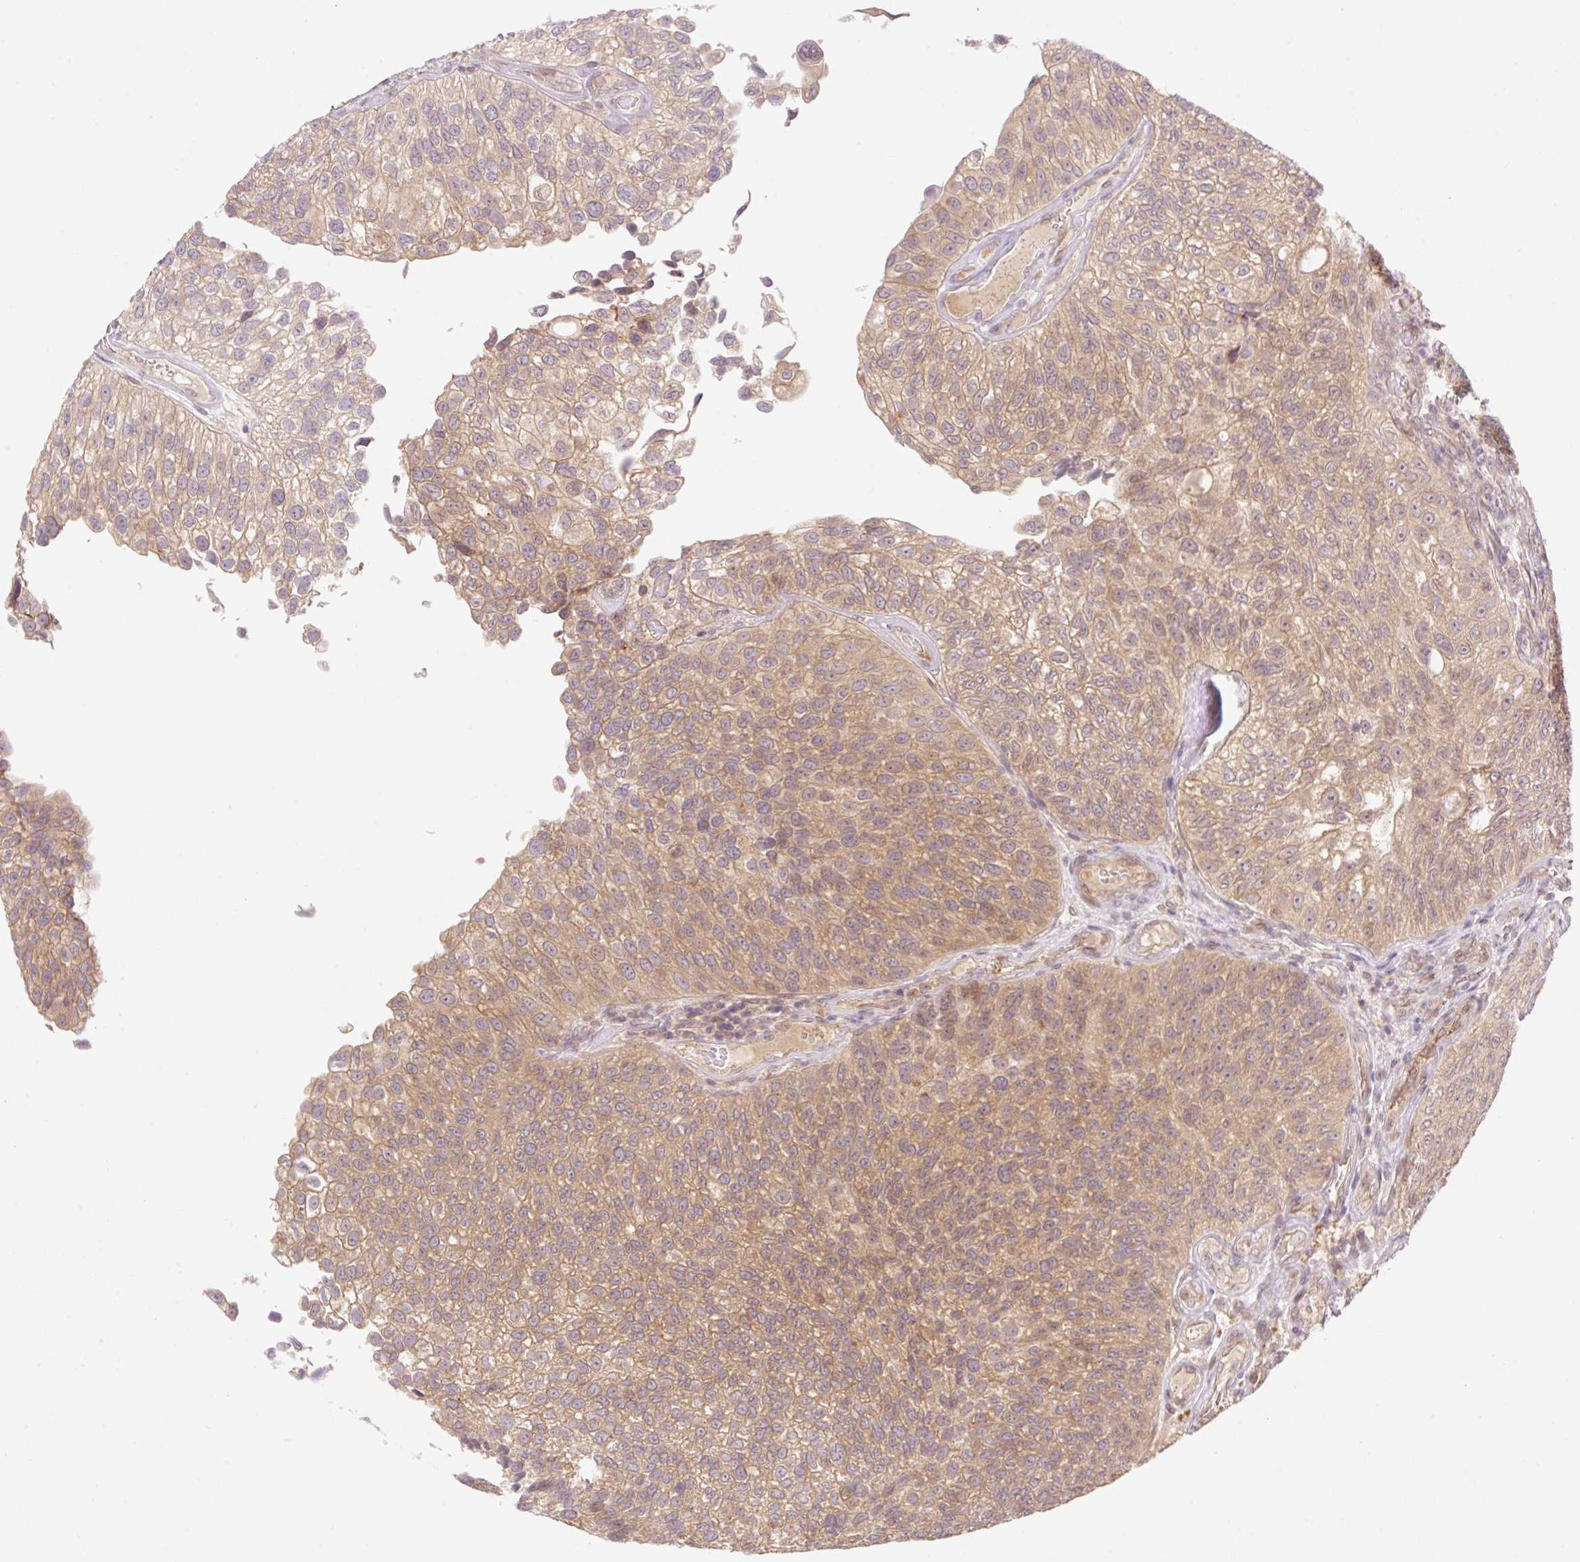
{"staining": {"intensity": "moderate", "quantity": ">75%", "location": "cytoplasmic/membranous"}, "tissue": "urothelial cancer", "cell_type": "Tumor cells", "image_type": "cancer", "snomed": [{"axis": "morphology", "description": "Urothelial carcinoma, NOS"}, {"axis": "topography", "description": "Urinary bladder"}], "caption": "There is medium levels of moderate cytoplasmic/membranous positivity in tumor cells of transitional cell carcinoma, as demonstrated by immunohistochemical staining (brown color).", "gene": "VPS25", "patient": {"sex": "male", "age": 87}}